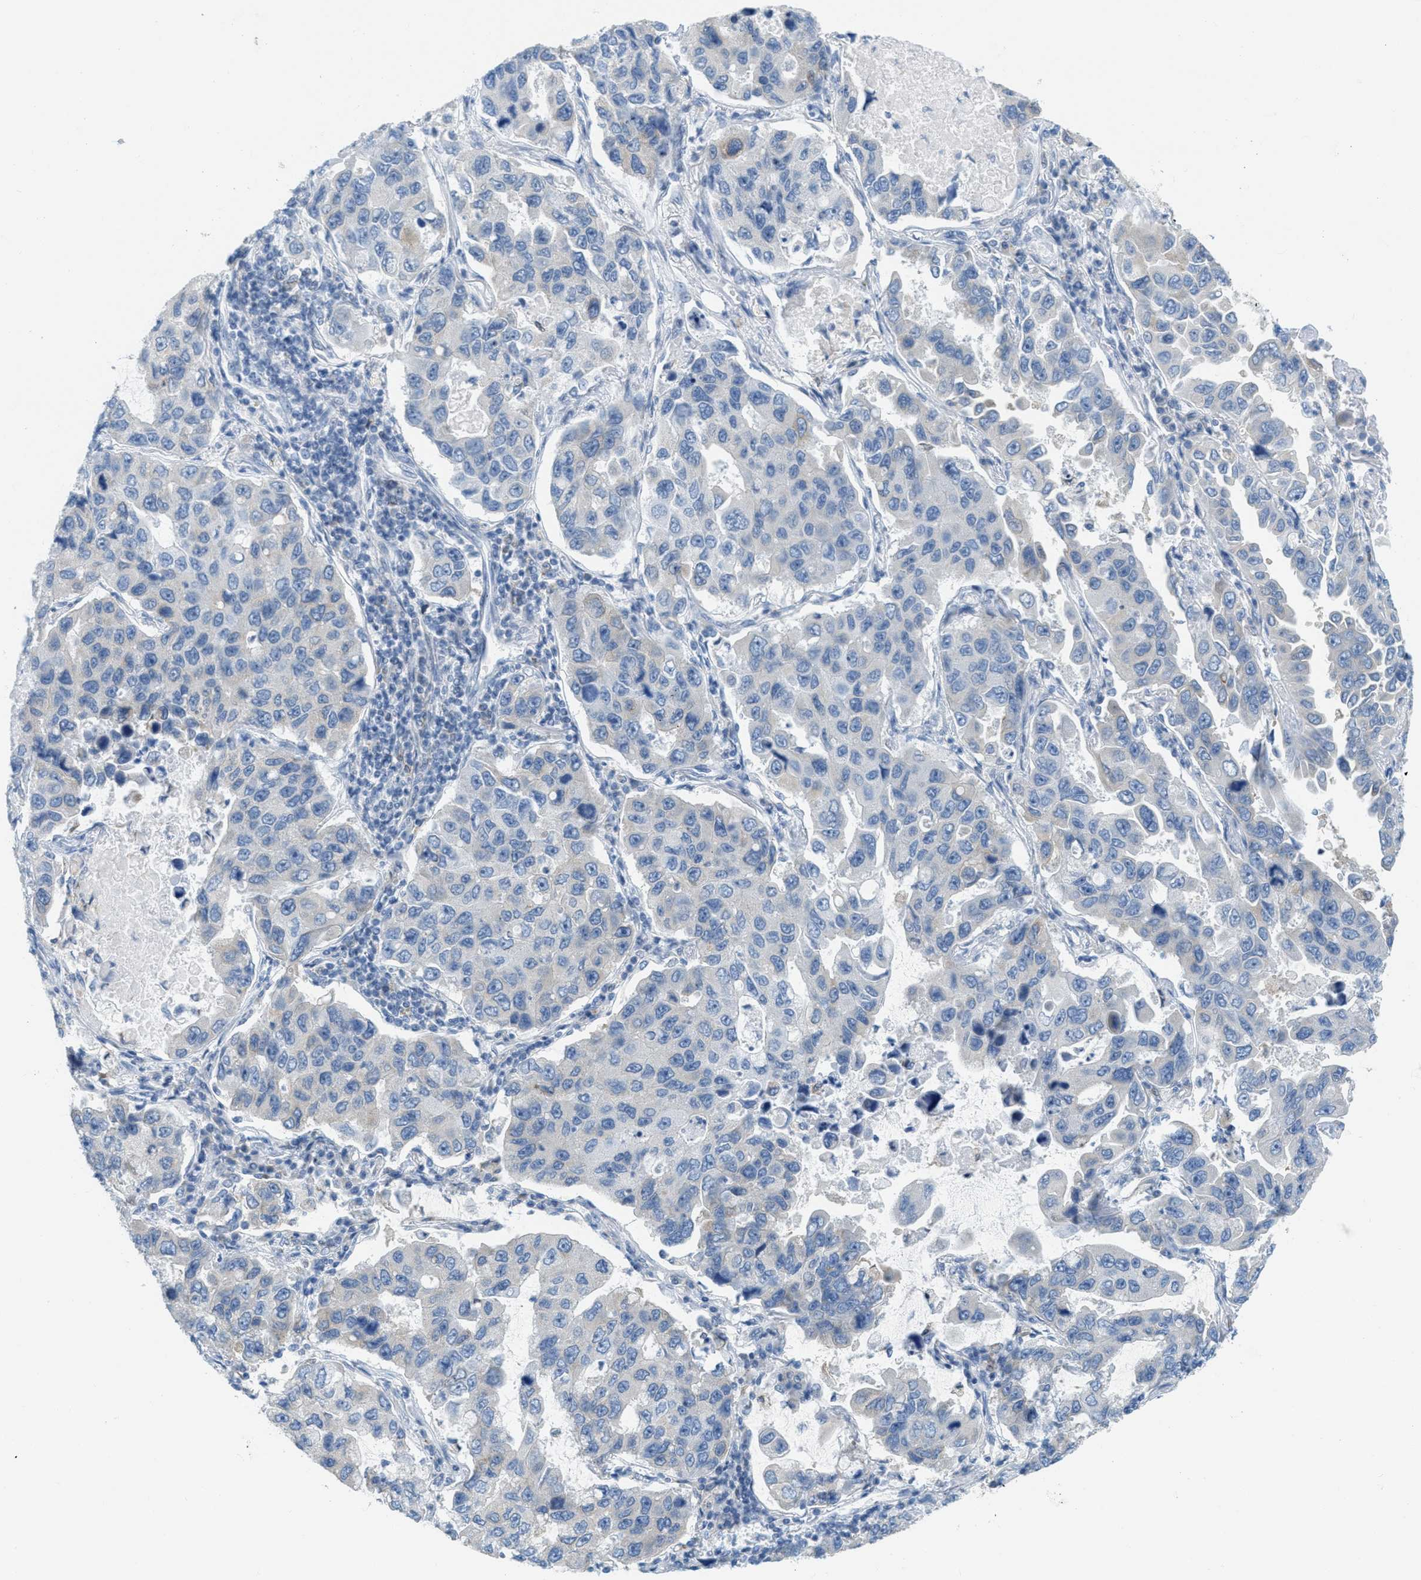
{"staining": {"intensity": "negative", "quantity": "none", "location": "none"}, "tissue": "lung cancer", "cell_type": "Tumor cells", "image_type": "cancer", "snomed": [{"axis": "morphology", "description": "Adenocarcinoma, NOS"}, {"axis": "topography", "description": "Lung"}], "caption": "Lung adenocarcinoma was stained to show a protein in brown. There is no significant positivity in tumor cells. The staining is performed using DAB (3,3'-diaminobenzidine) brown chromogen with nuclei counter-stained in using hematoxylin.", "gene": "TEX264", "patient": {"sex": "male", "age": 64}}